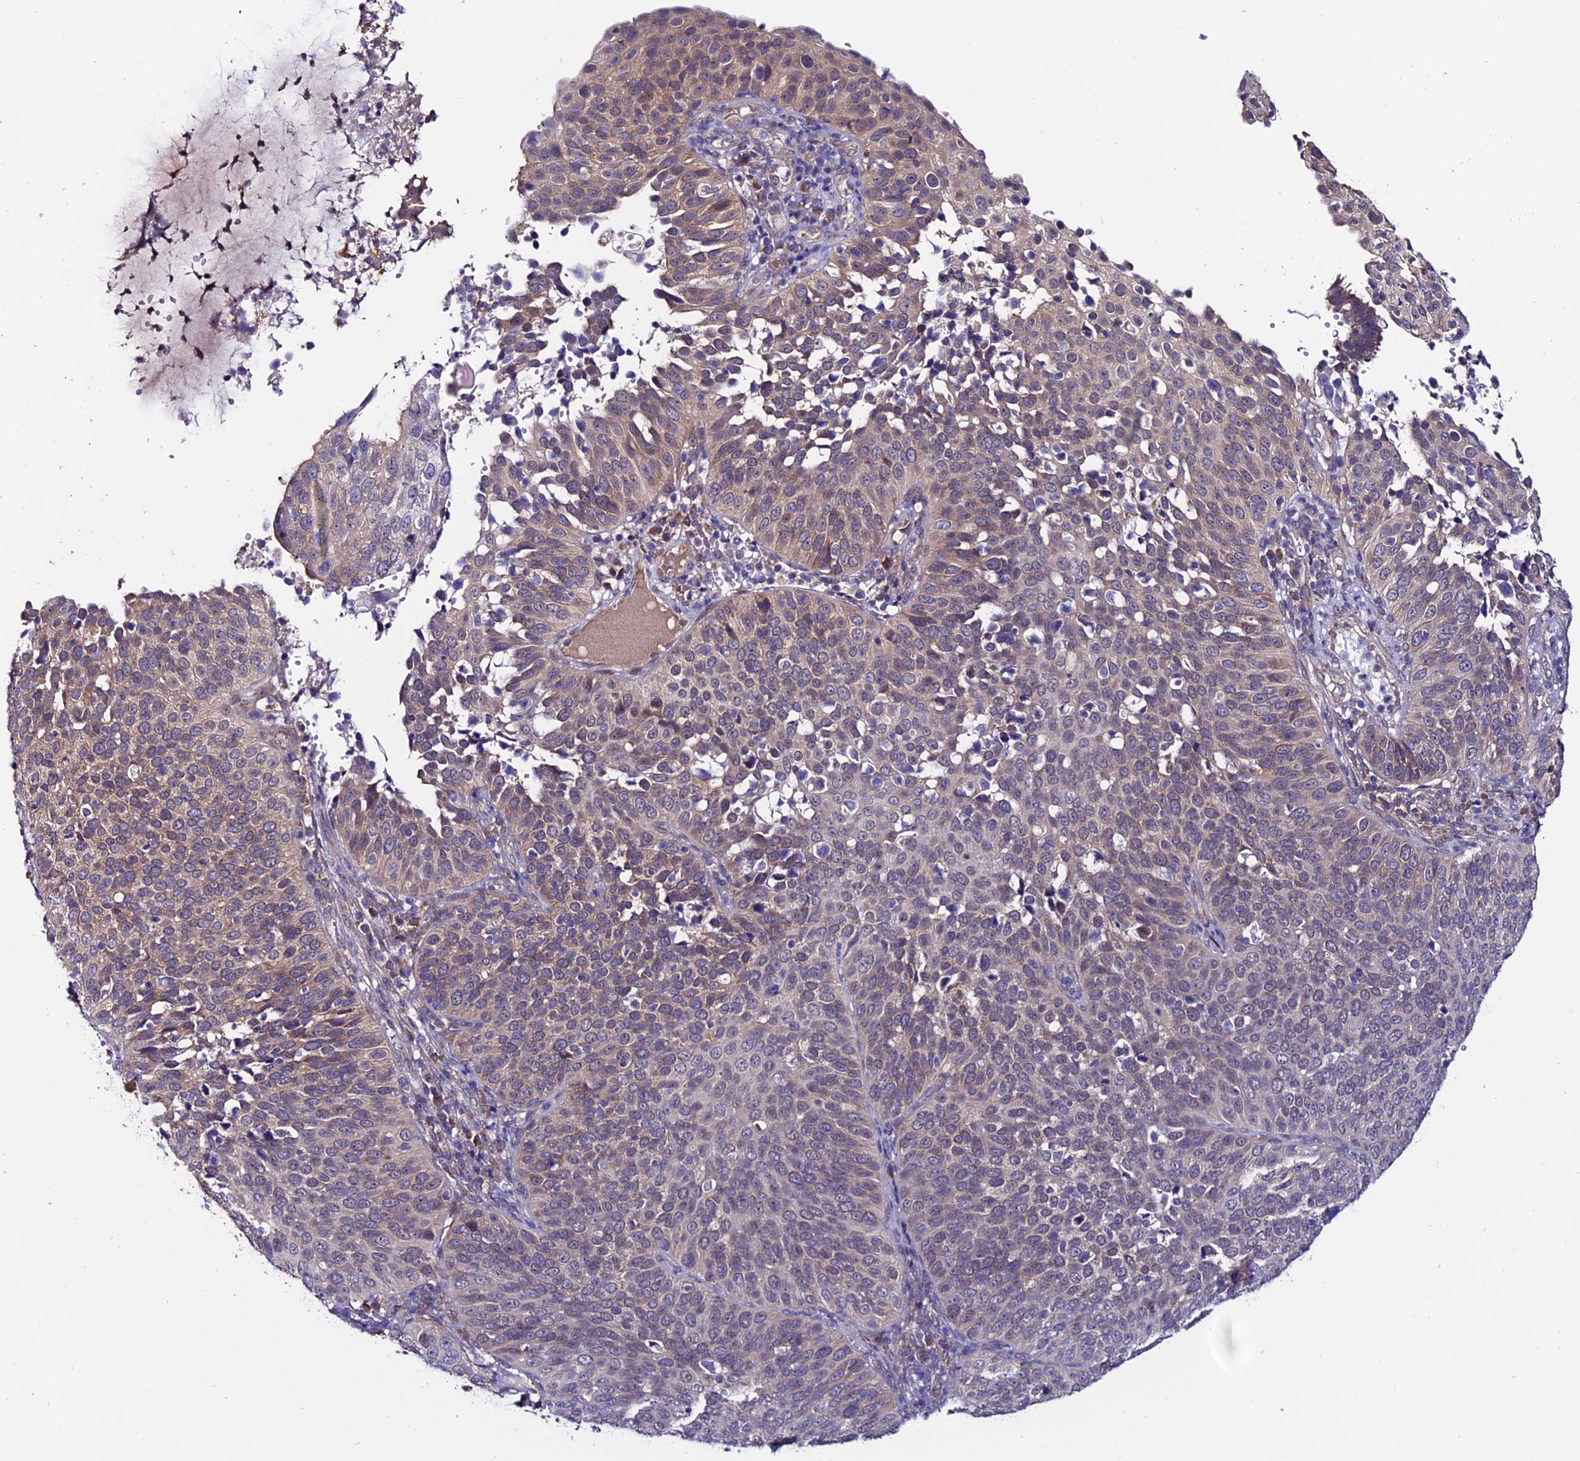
{"staining": {"intensity": "weak", "quantity": "25%-75%", "location": "cytoplasmic/membranous"}, "tissue": "cervical cancer", "cell_type": "Tumor cells", "image_type": "cancer", "snomed": [{"axis": "morphology", "description": "Squamous cell carcinoma, NOS"}, {"axis": "topography", "description": "Cervix"}], "caption": "Immunohistochemistry photomicrograph of neoplastic tissue: squamous cell carcinoma (cervical) stained using IHC demonstrates low levels of weak protein expression localized specifically in the cytoplasmic/membranous of tumor cells, appearing as a cytoplasmic/membranous brown color.", "gene": "FZD8", "patient": {"sex": "female", "age": 36}}